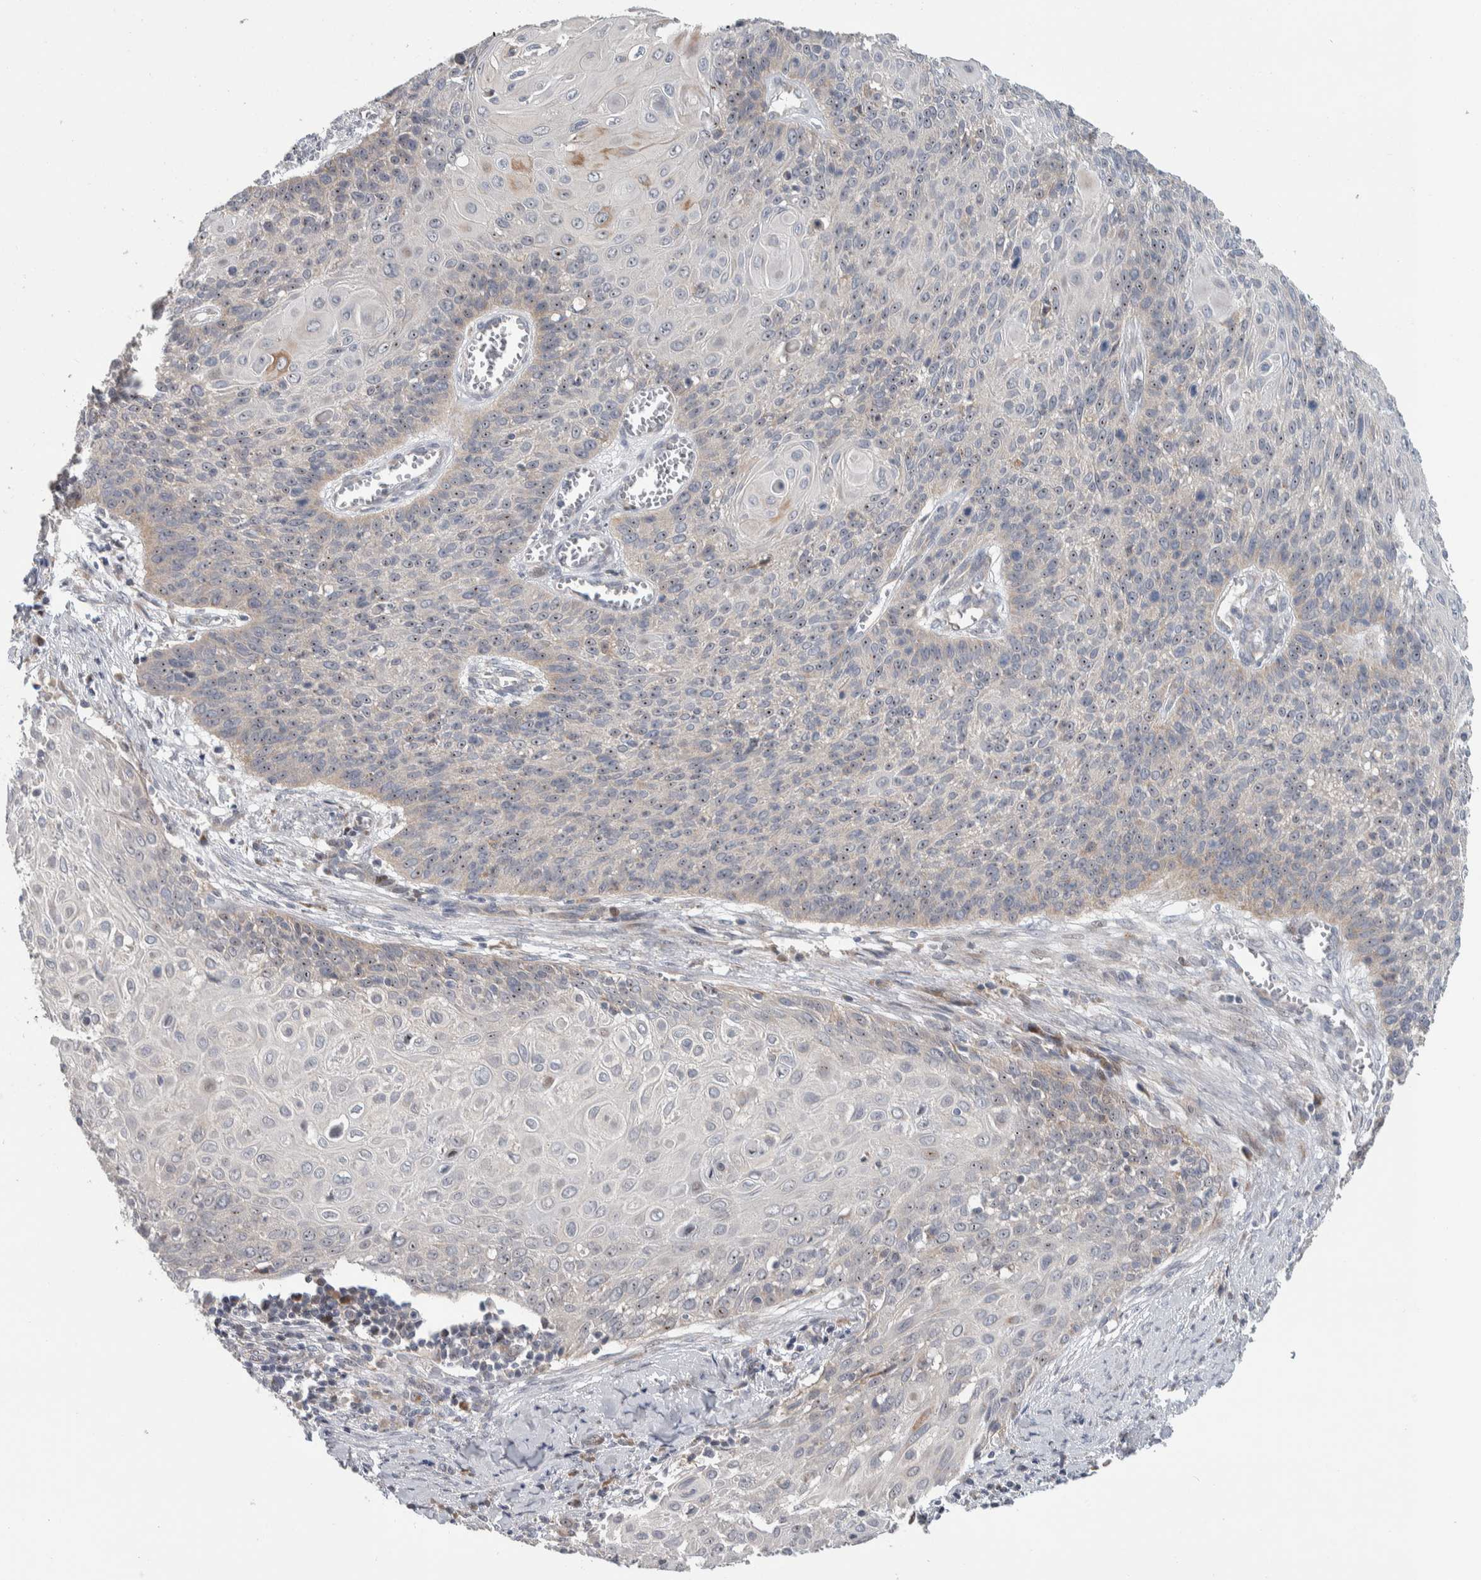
{"staining": {"intensity": "moderate", "quantity": "25%-75%", "location": "nuclear"}, "tissue": "cervical cancer", "cell_type": "Tumor cells", "image_type": "cancer", "snomed": [{"axis": "morphology", "description": "Squamous cell carcinoma, NOS"}, {"axis": "topography", "description": "Cervix"}], "caption": "Immunohistochemistry histopathology image of neoplastic tissue: human squamous cell carcinoma (cervical) stained using IHC demonstrates medium levels of moderate protein expression localized specifically in the nuclear of tumor cells, appearing as a nuclear brown color.", "gene": "PRRG4", "patient": {"sex": "female", "age": 39}}